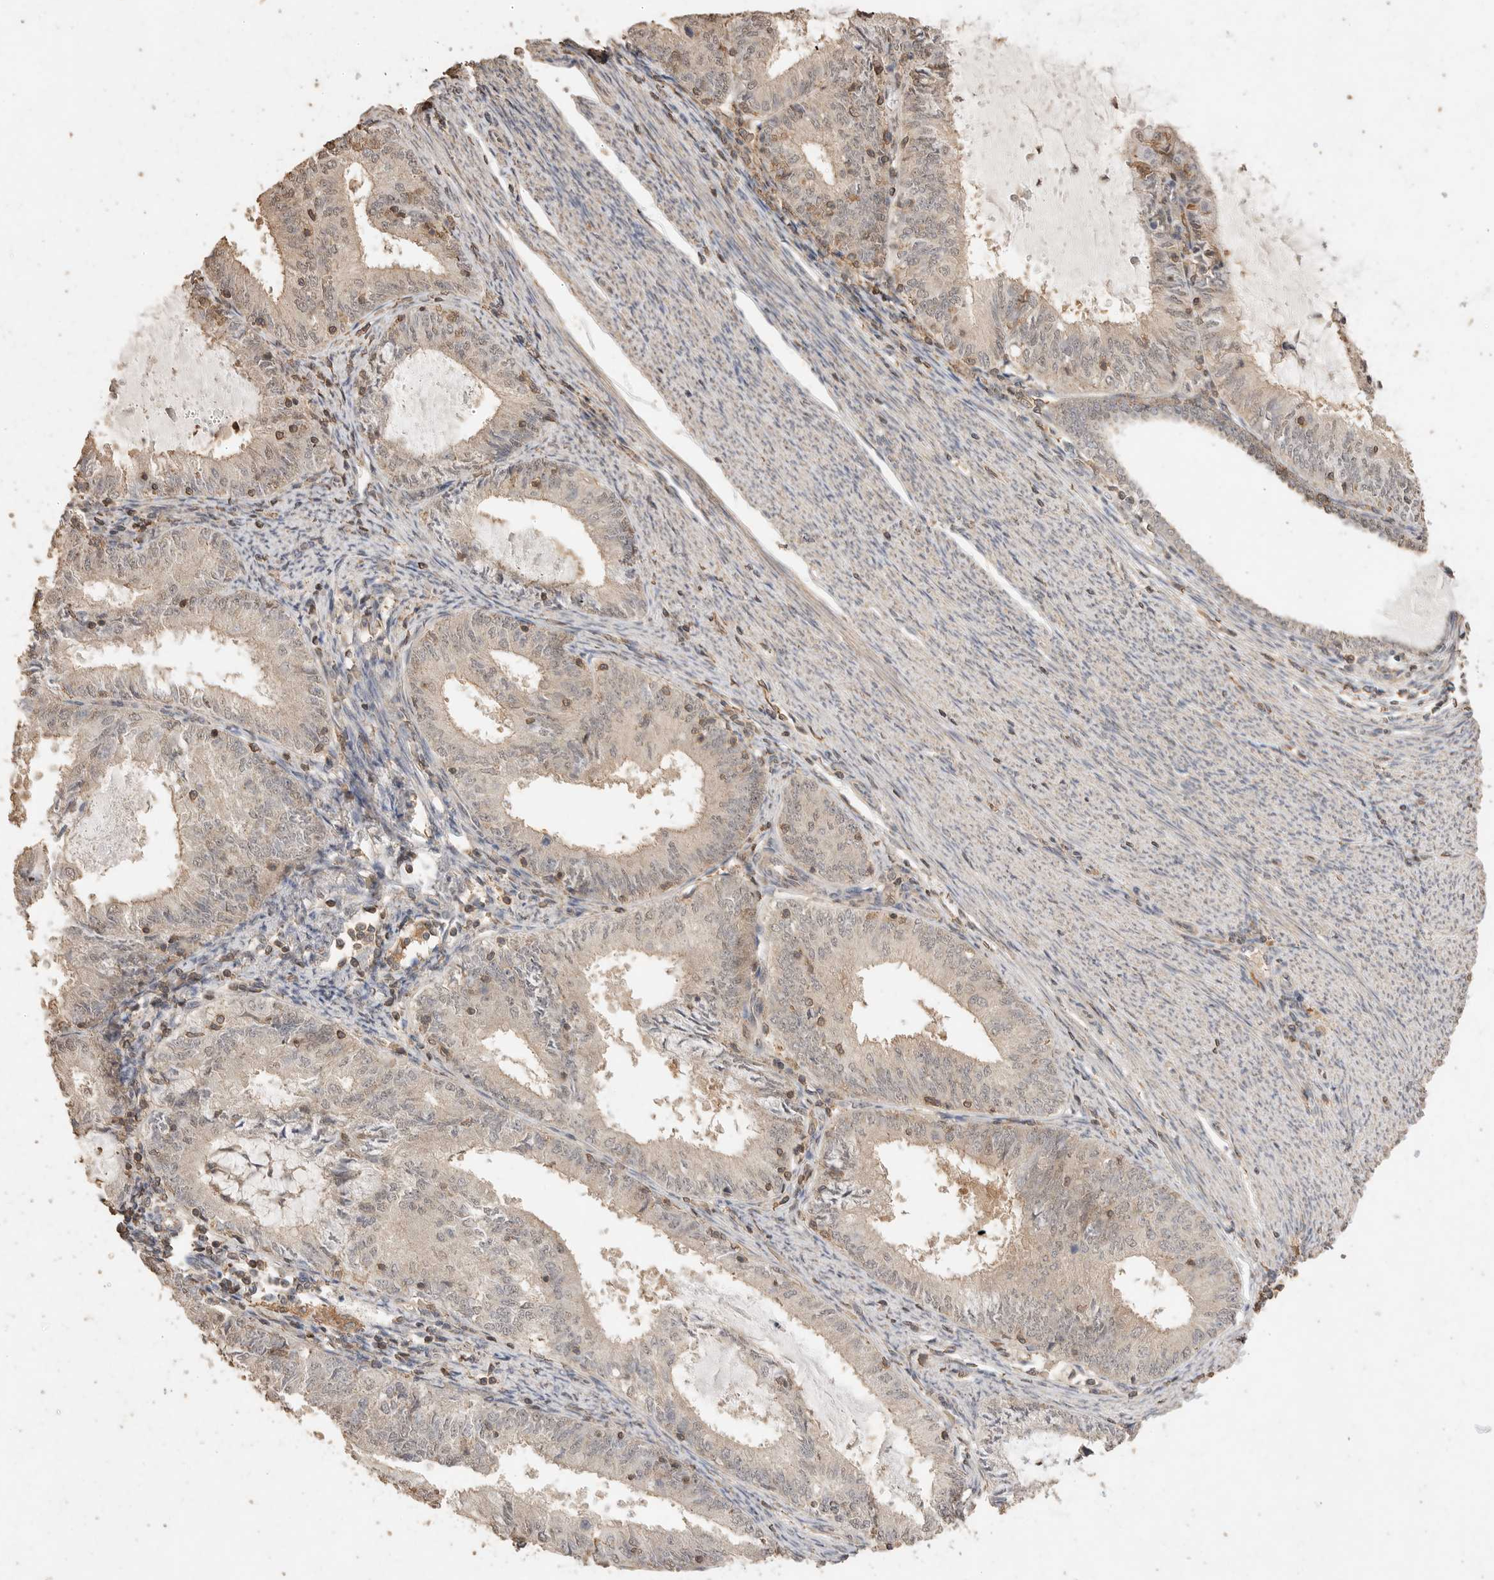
{"staining": {"intensity": "negative", "quantity": "none", "location": "none"}, "tissue": "endometrial cancer", "cell_type": "Tumor cells", "image_type": "cancer", "snomed": [{"axis": "morphology", "description": "Adenocarcinoma, NOS"}, {"axis": "topography", "description": "Endometrium"}], "caption": "This is a histopathology image of IHC staining of endometrial adenocarcinoma, which shows no positivity in tumor cells.", "gene": "MAP2K1", "patient": {"sex": "female", "age": 57}}